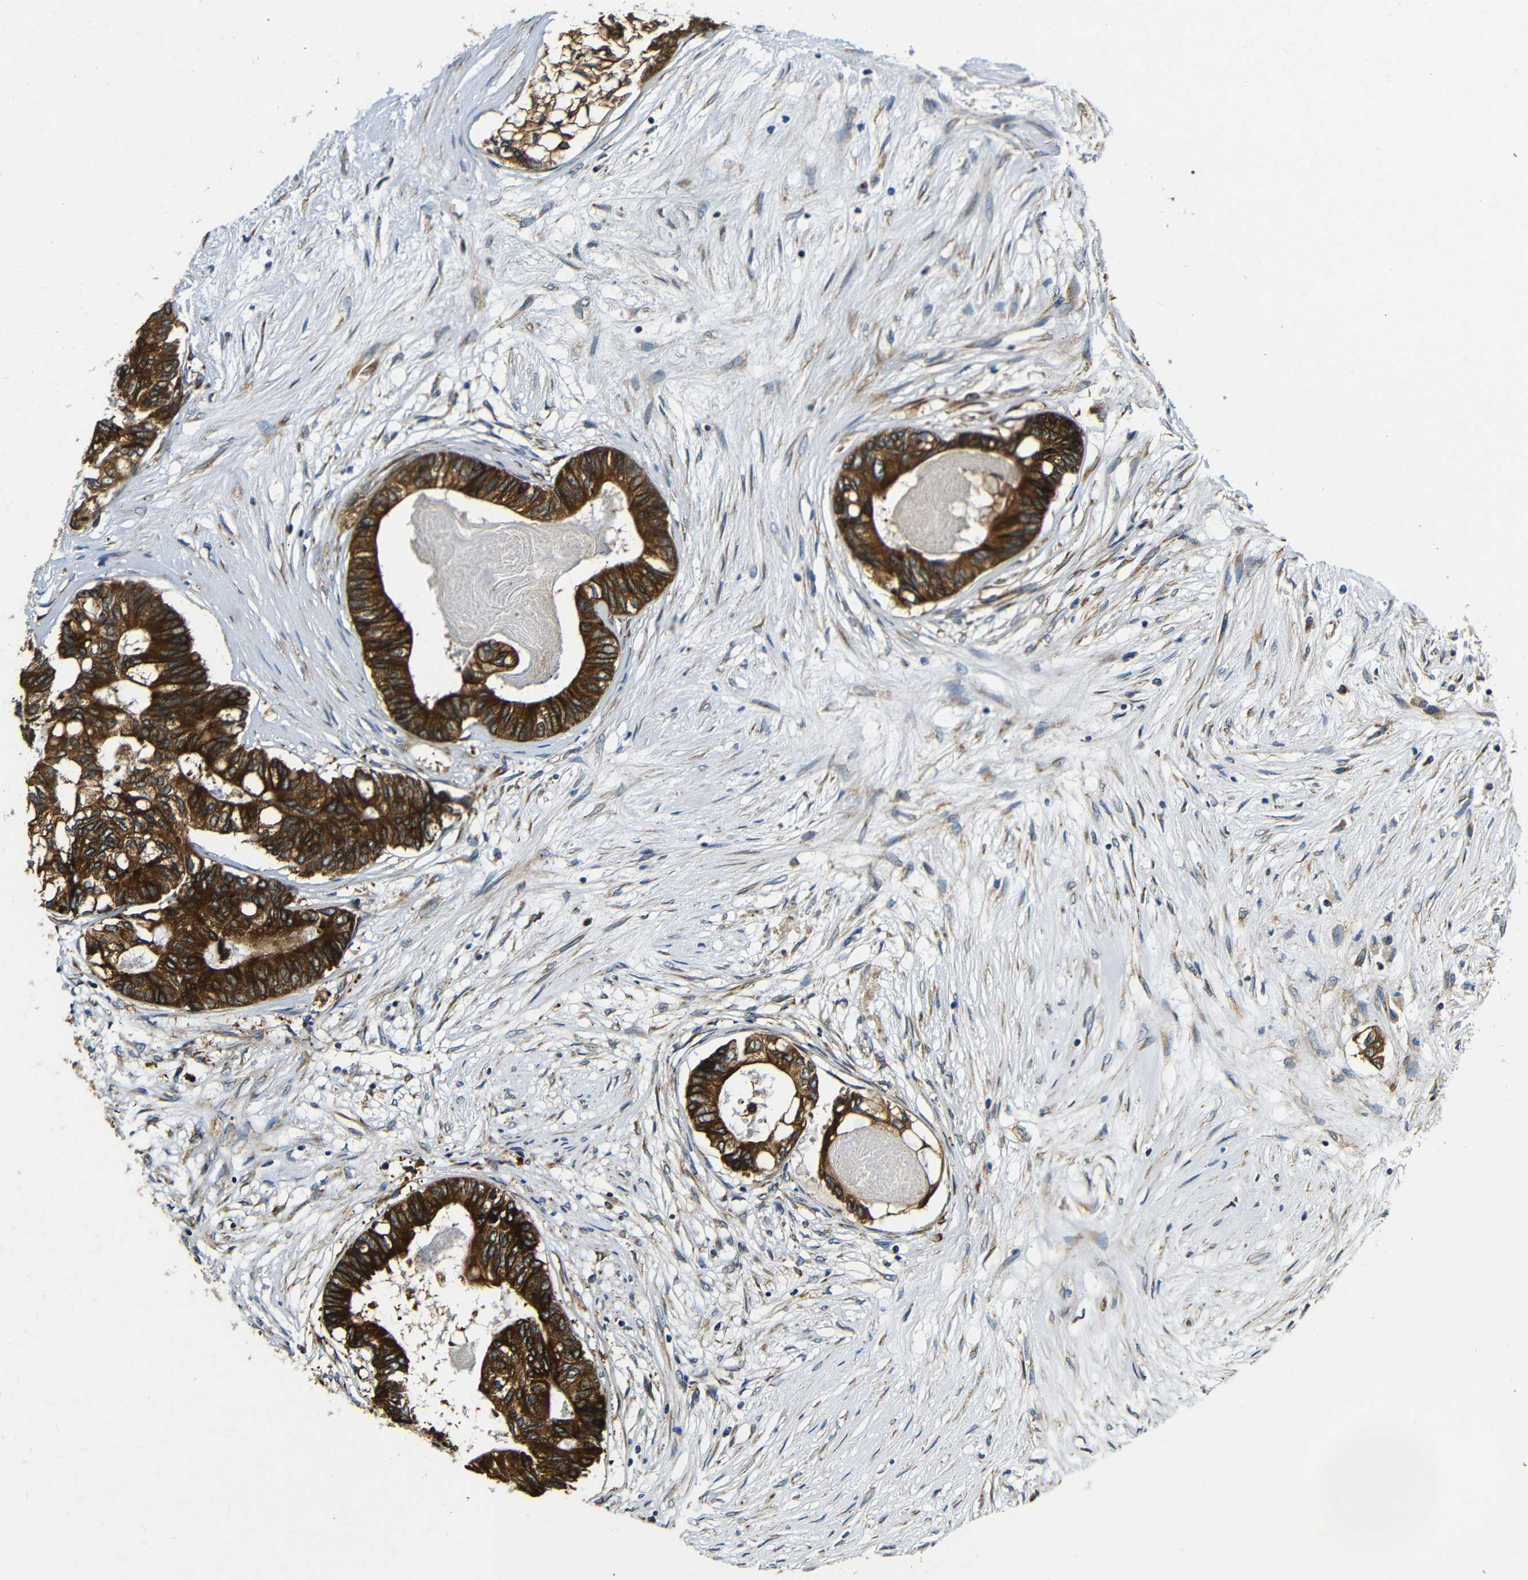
{"staining": {"intensity": "strong", "quantity": ">75%", "location": "cytoplasmic/membranous"}, "tissue": "colorectal cancer", "cell_type": "Tumor cells", "image_type": "cancer", "snomed": [{"axis": "morphology", "description": "Adenocarcinoma, NOS"}, {"axis": "topography", "description": "Rectum"}], "caption": "Colorectal cancer stained with a brown dye reveals strong cytoplasmic/membranous positive expression in about >75% of tumor cells.", "gene": "VAPB", "patient": {"sex": "male", "age": 63}}